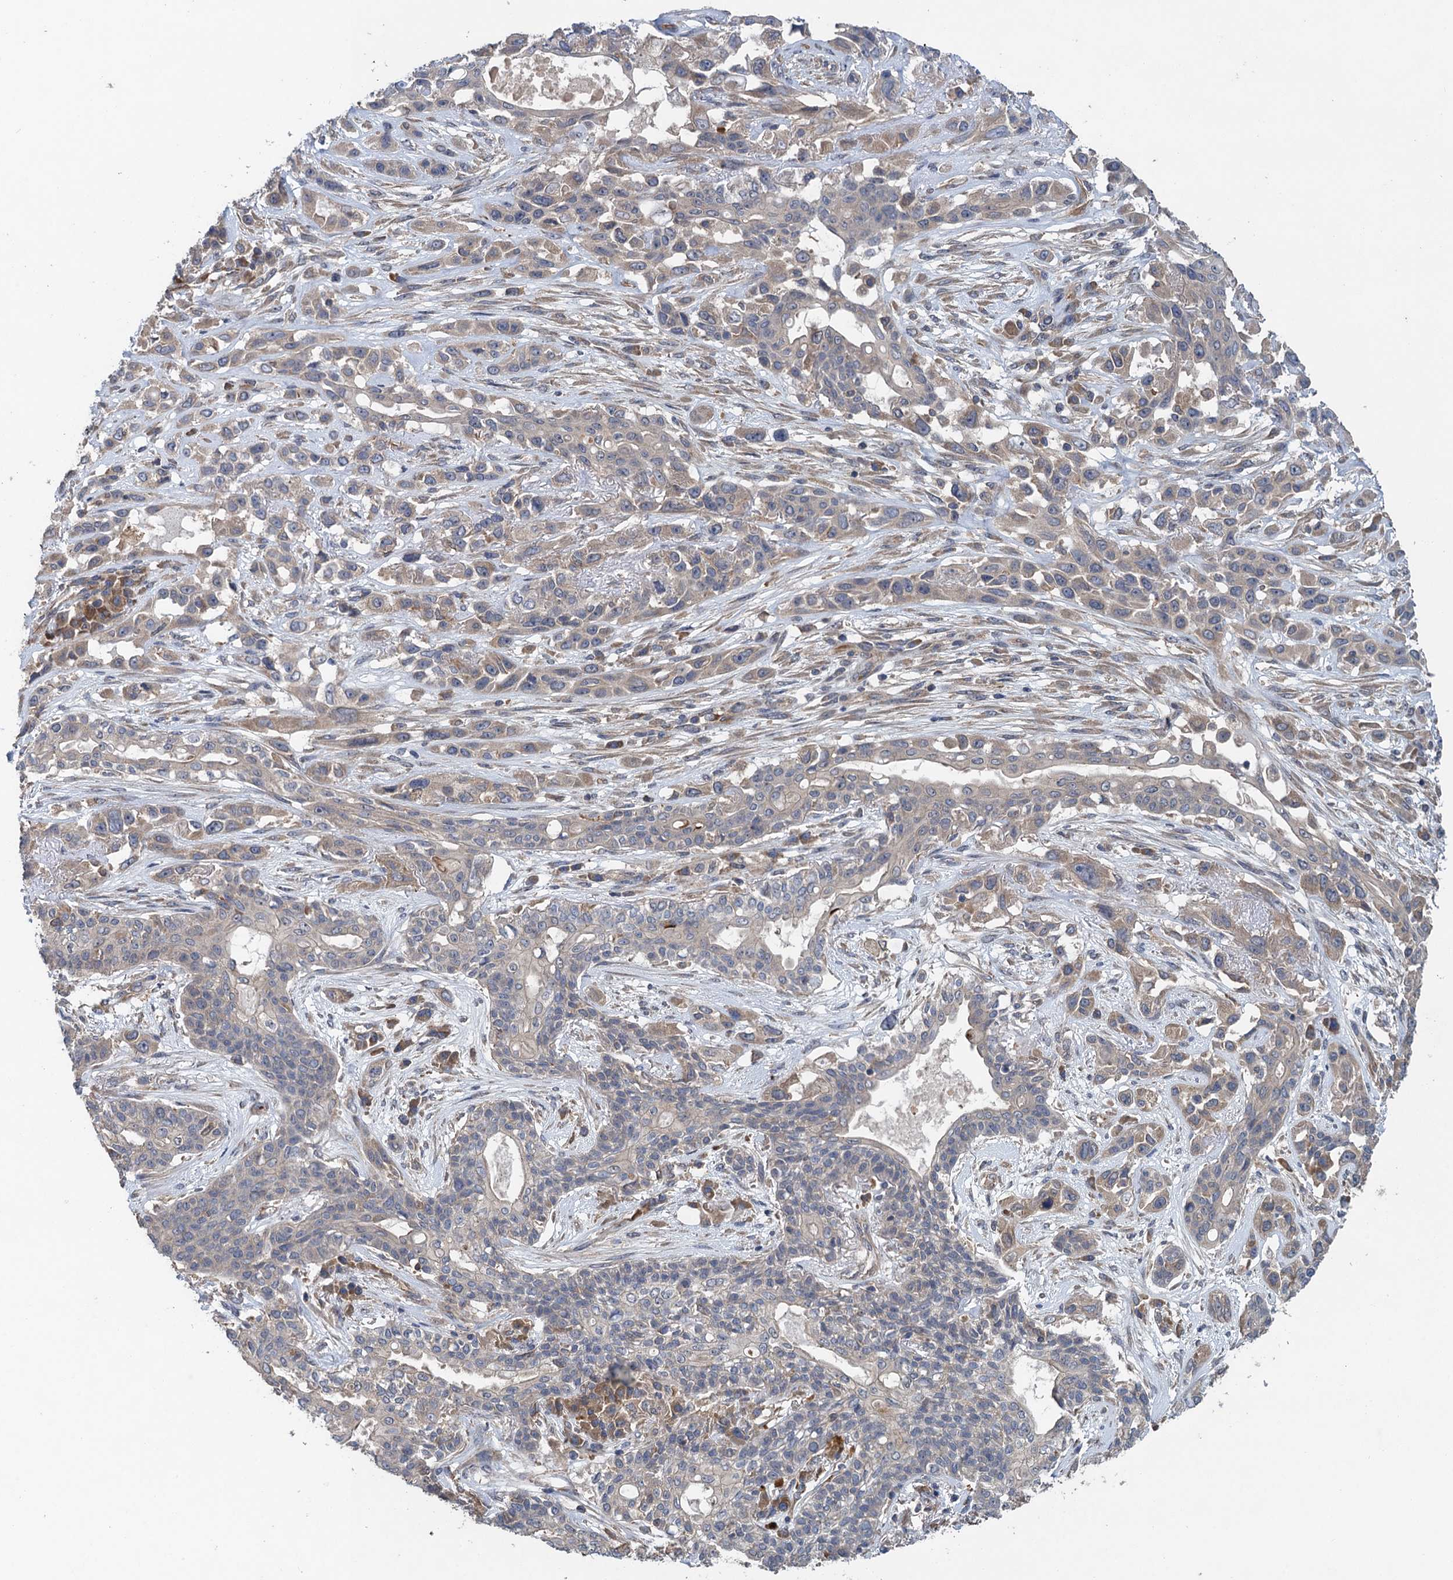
{"staining": {"intensity": "negative", "quantity": "none", "location": "none"}, "tissue": "lung cancer", "cell_type": "Tumor cells", "image_type": "cancer", "snomed": [{"axis": "morphology", "description": "Squamous cell carcinoma, NOS"}, {"axis": "topography", "description": "Lung"}], "caption": "The histopathology image exhibits no significant staining in tumor cells of lung cancer.", "gene": "CNTN5", "patient": {"sex": "female", "age": 70}}